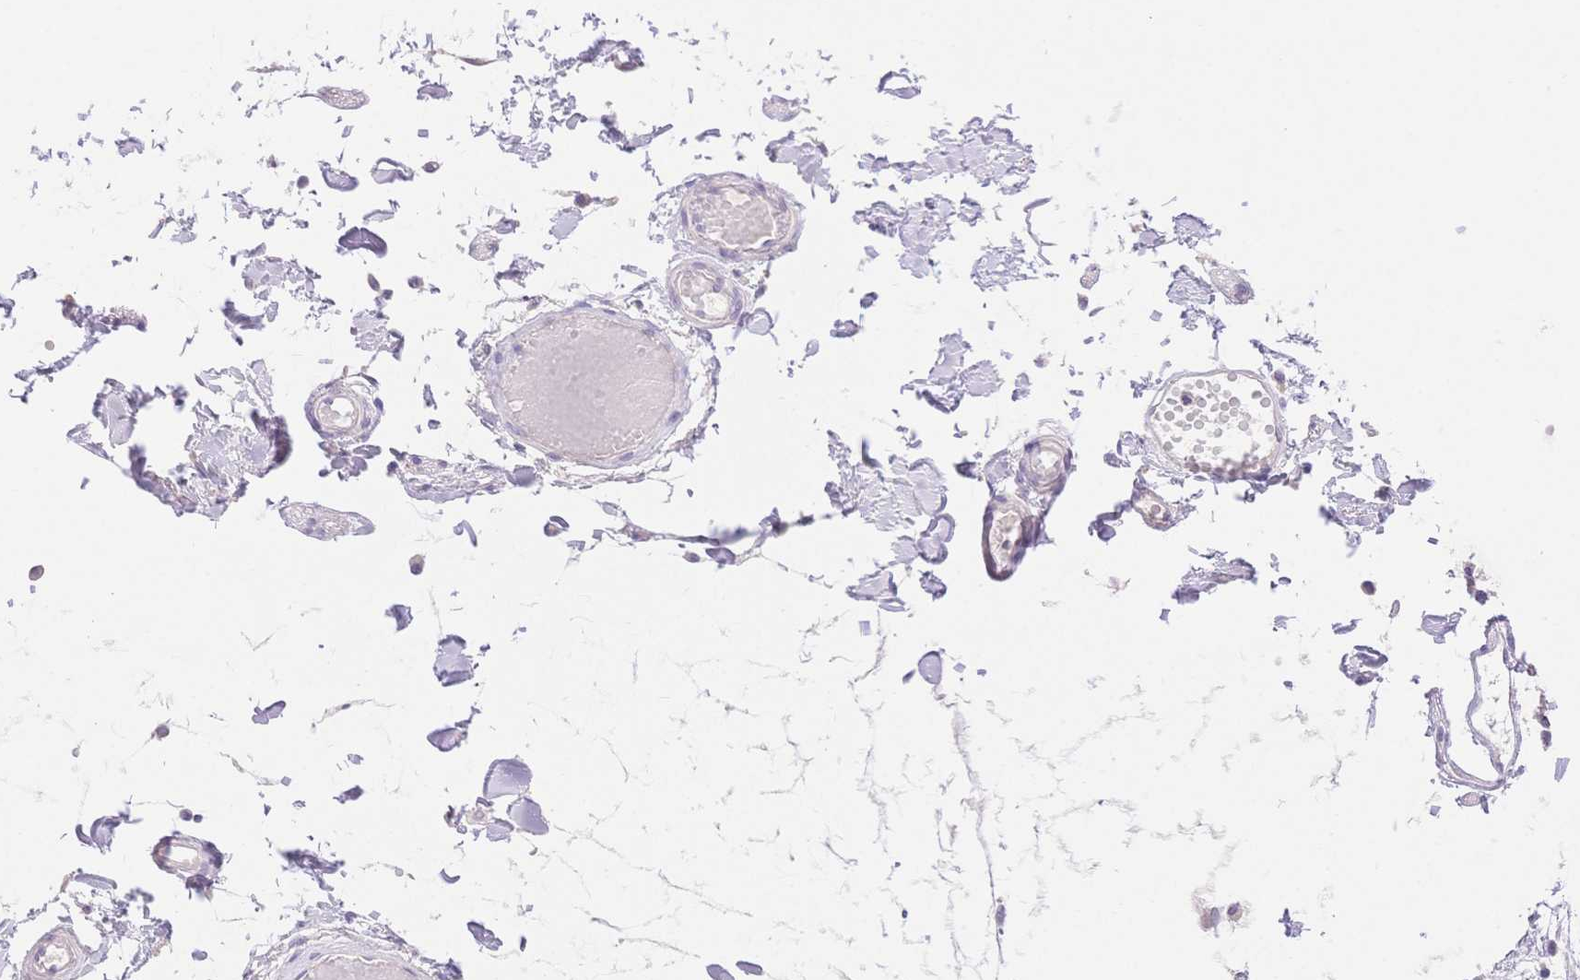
{"staining": {"intensity": "negative", "quantity": "none", "location": "none"}, "tissue": "colon", "cell_type": "Endothelial cells", "image_type": "normal", "snomed": [{"axis": "morphology", "description": "Normal tissue, NOS"}, {"axis": "morphology", "description": "Adenocarcinoma, NOS"}, {"axis": "topography", "description": "Colon"}], "caption": "Immunohistochemistry (IHC) photomicrograph of normal colon: human colon stained with DAB reveals no significant protein staining in endothelial cells.", "gene": "MYOM1", "patient": {"sex": "male", "age": 83}}